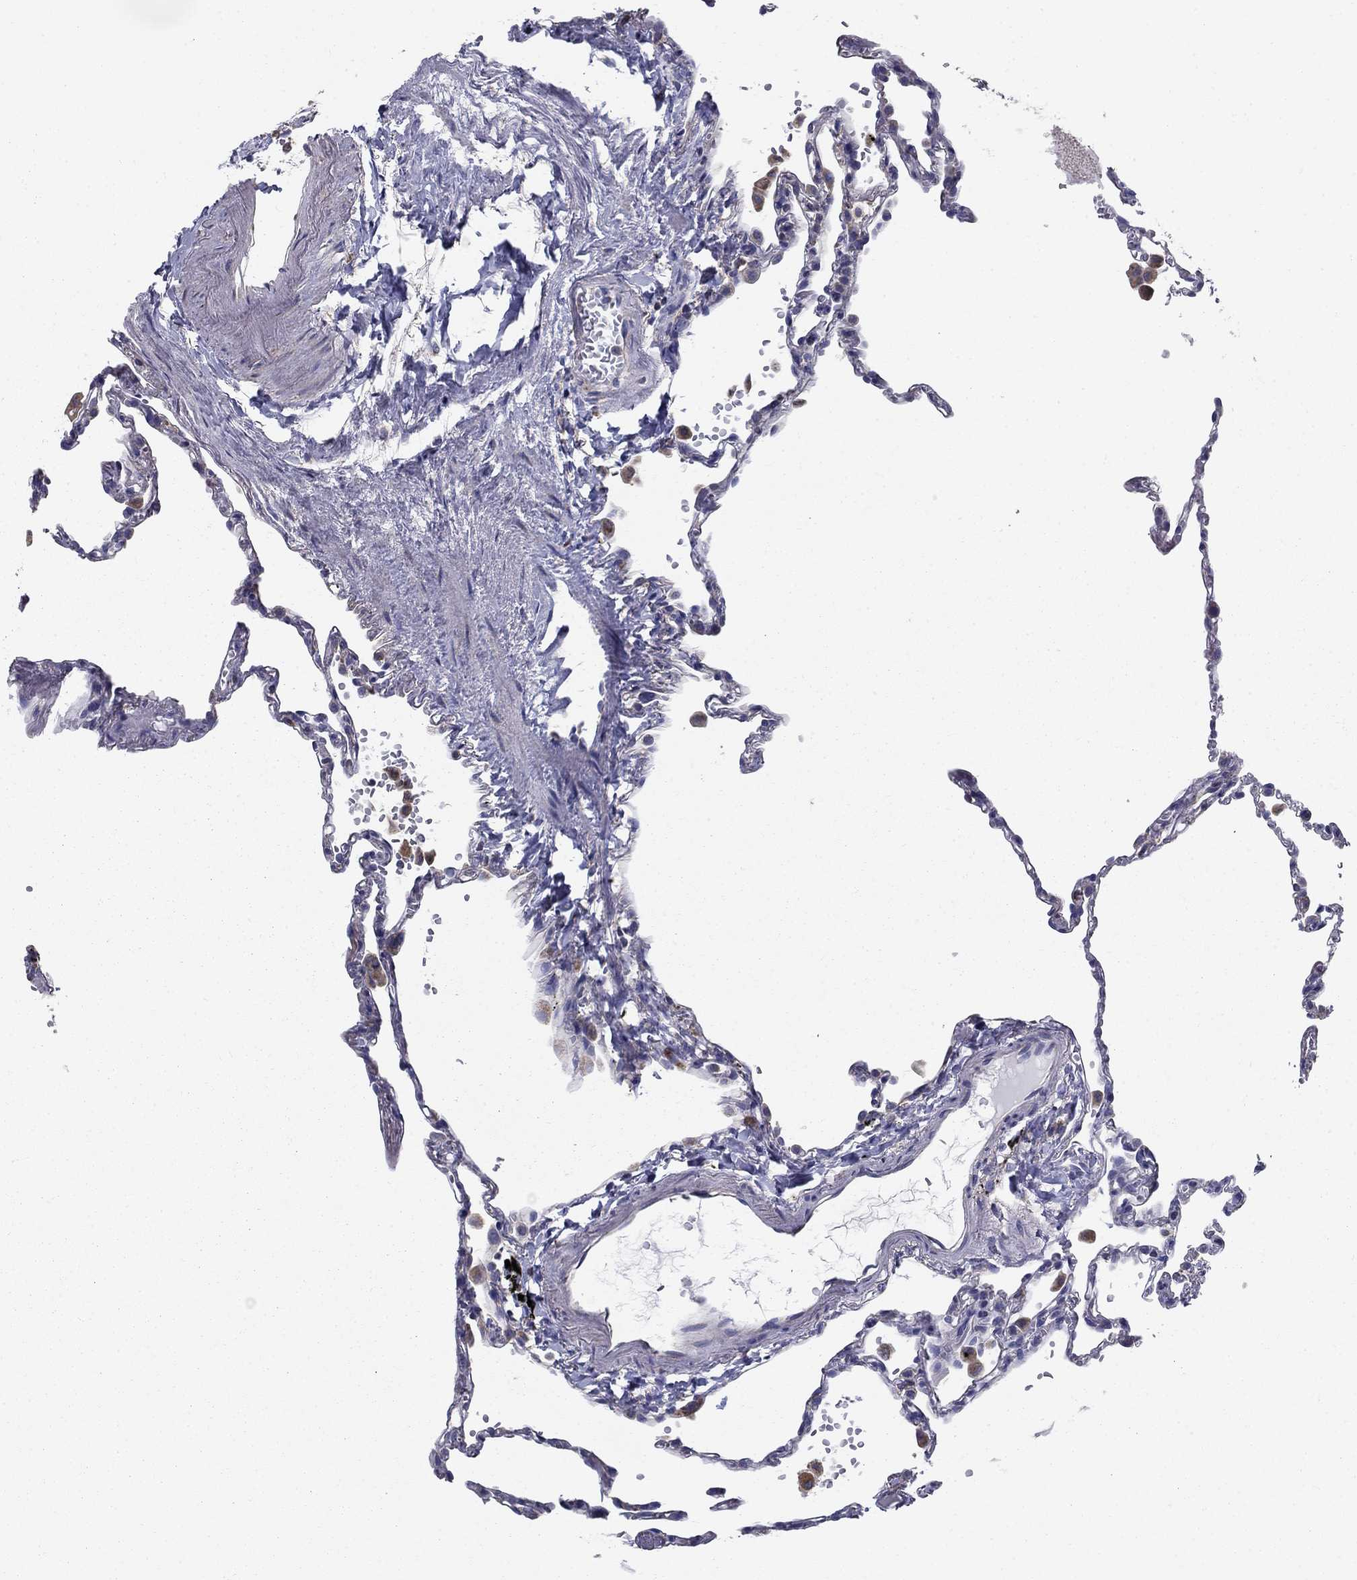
{"staining": {"intensity": "negative", "quantity": "none", "location": "none"}, "tissue": "lung", "cell_type": "Alveolar cells", "image_type": "normal", "snomed": [{"axis": "morphology", "description": "Normal tissue, NOS"}, {"axis": "topography", "description": "Lung"}], "caption": "Immunohistochemistry (IHC) image of benign lung stained for a protein (brown), which shows no positivity in alveolar cells.", "gene": "NME5", "patient": {"sex": "male", "age": 78}}